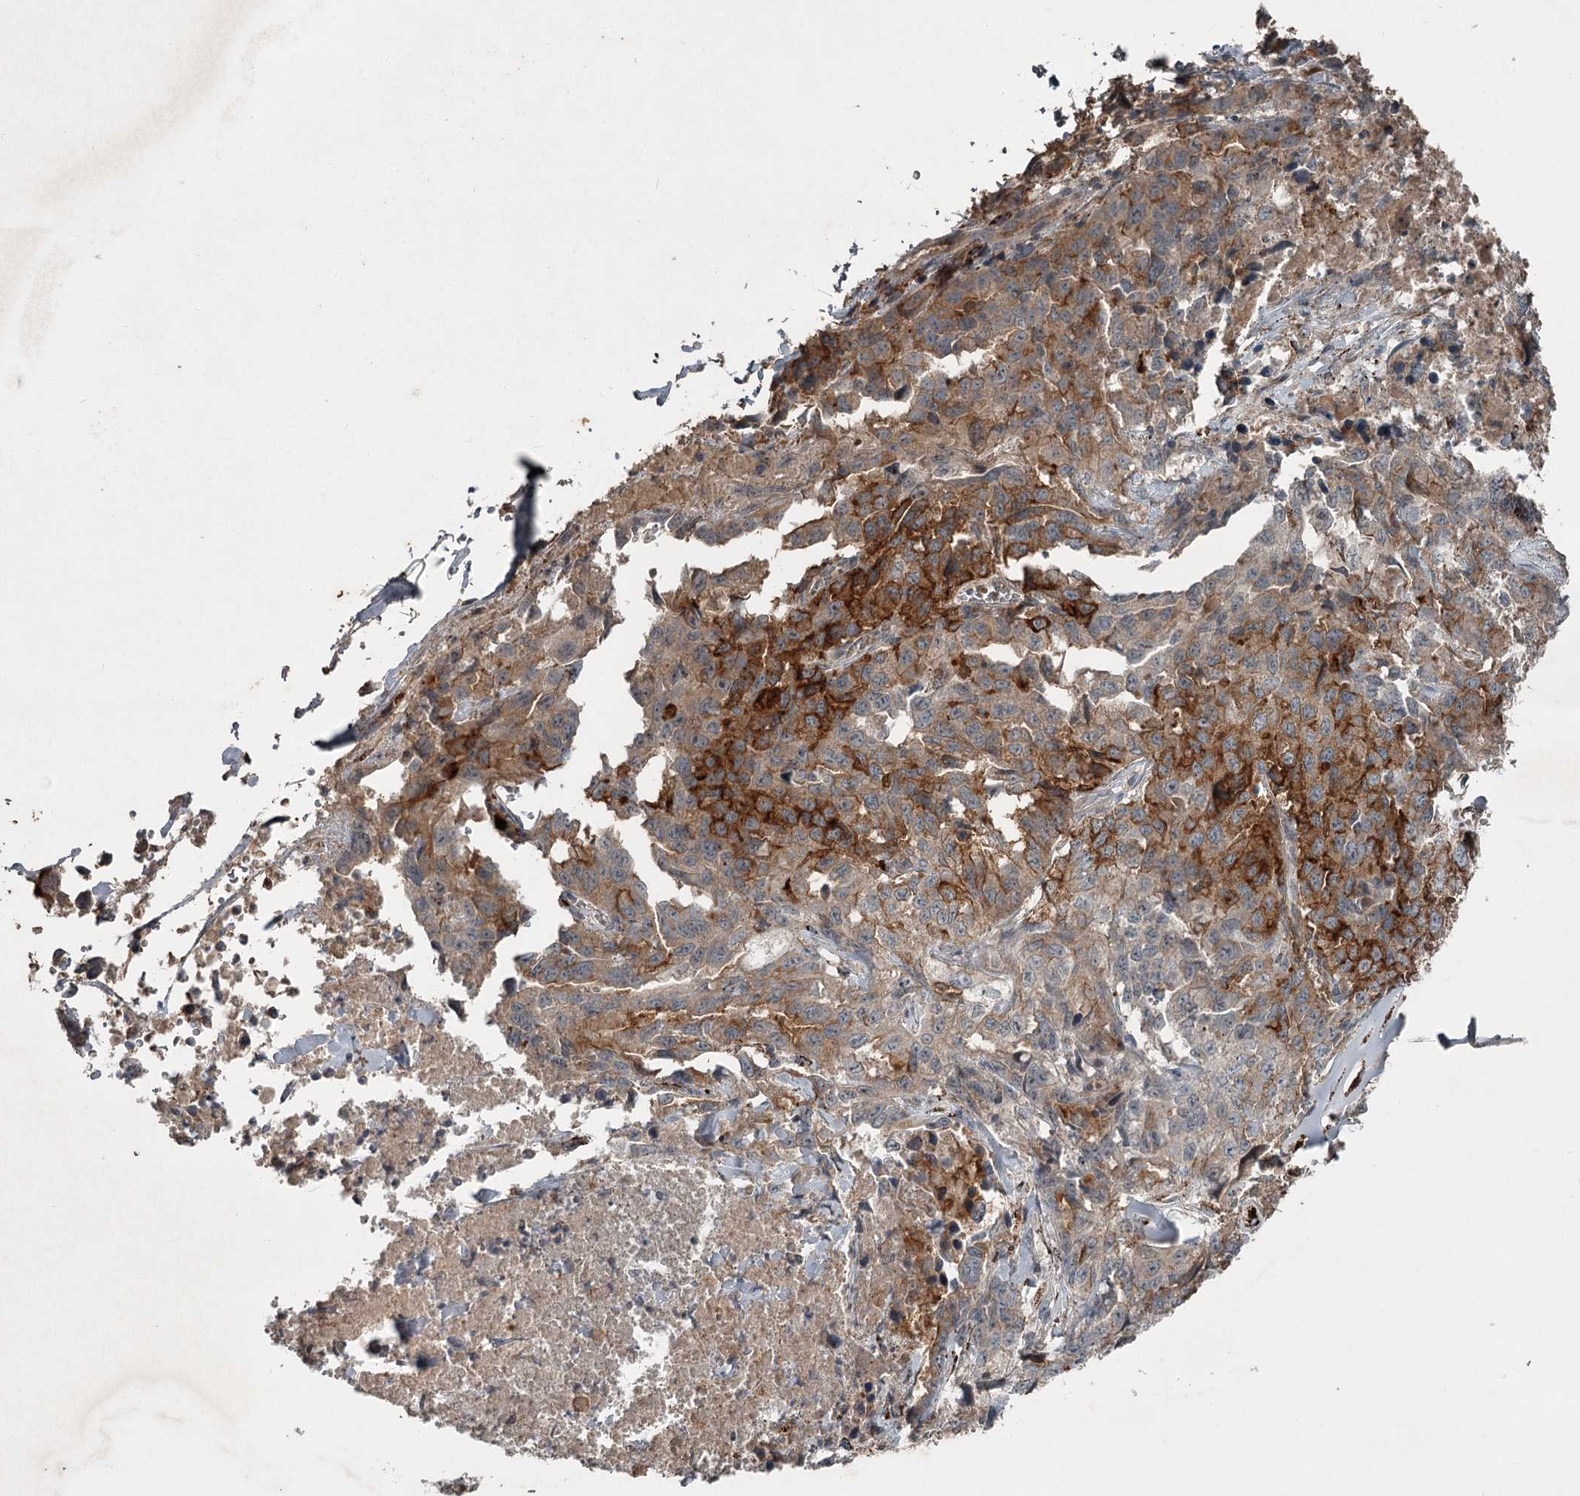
{"staining": {"intensity": "strong", "quantity": "<25%", "location": "cytoplasmic/membranous"}, "tissue": "lung cancer", "cell_type": "Tumor cells", "image_type": "cancer", "snomed": [{"axis": "morphology", "description": "Adenocarcinoma, NOS"}, {"axis": "topography", "description": "Lung"}], "caption": "IHC of human adenocarcinoma (lung) exhibits medium levels of strong cytoplasmic/membranous expression in about <25% of tumor cells.", "gene": "SLC39A8", "patient": {"sex": "female", "age": 51}}